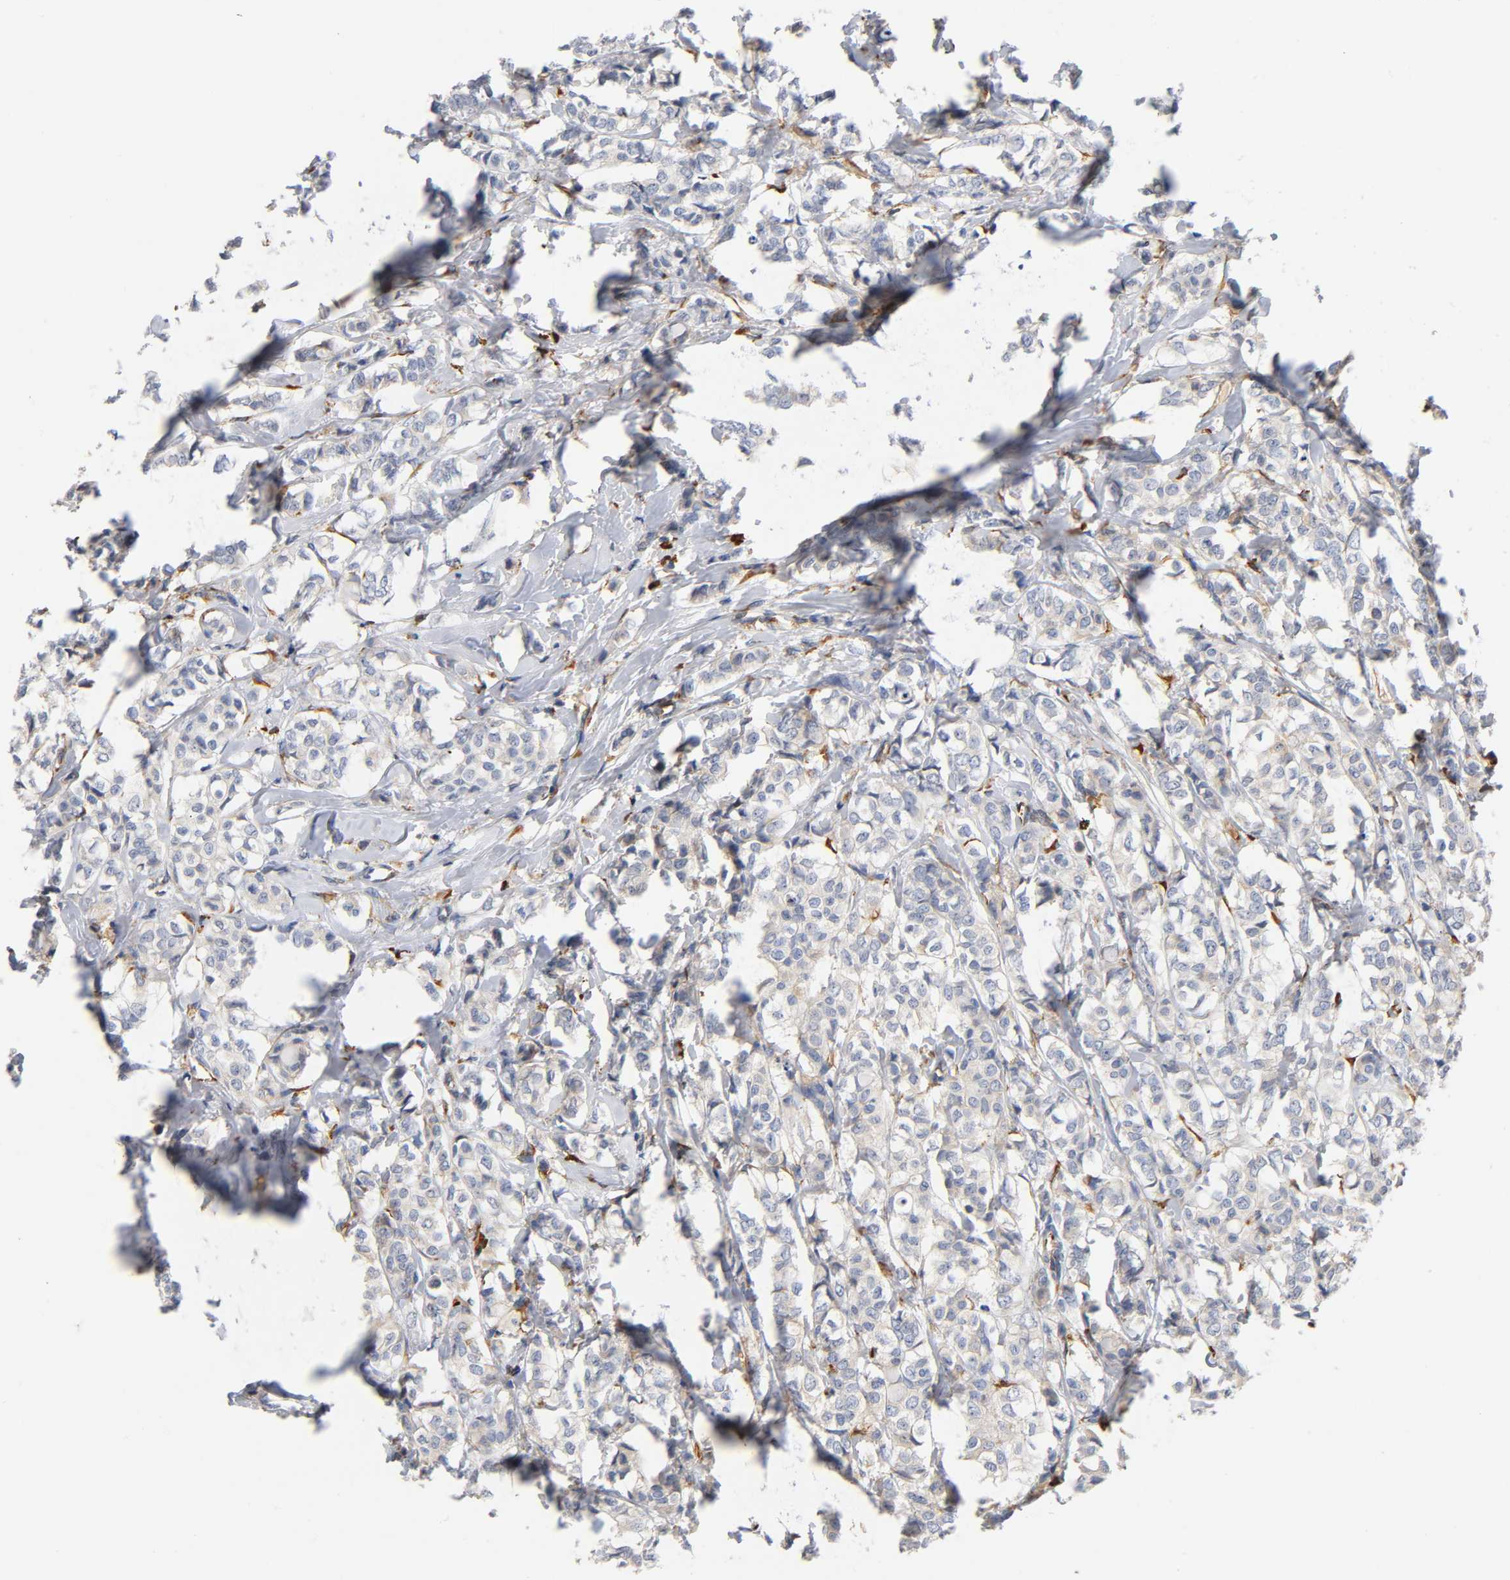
{"staining": {"intensity": "negative", "quantity": "none", "location": "none"}, "tissue": "breast cancer", "cell_type": "Tumor cells", "image_type": "cancer", "snomed": [{"axis": "morphology", "description": "Lobular carcinoma"}, {"axis": "topography", "description": "Breast"}], "caption": "Protein analysis of breast cancer (lobular carcinoma) demonstrates no significant expression in tumor cells.", "gene": "UCKL1", "patient": {"sex": "female", "age": 60}}